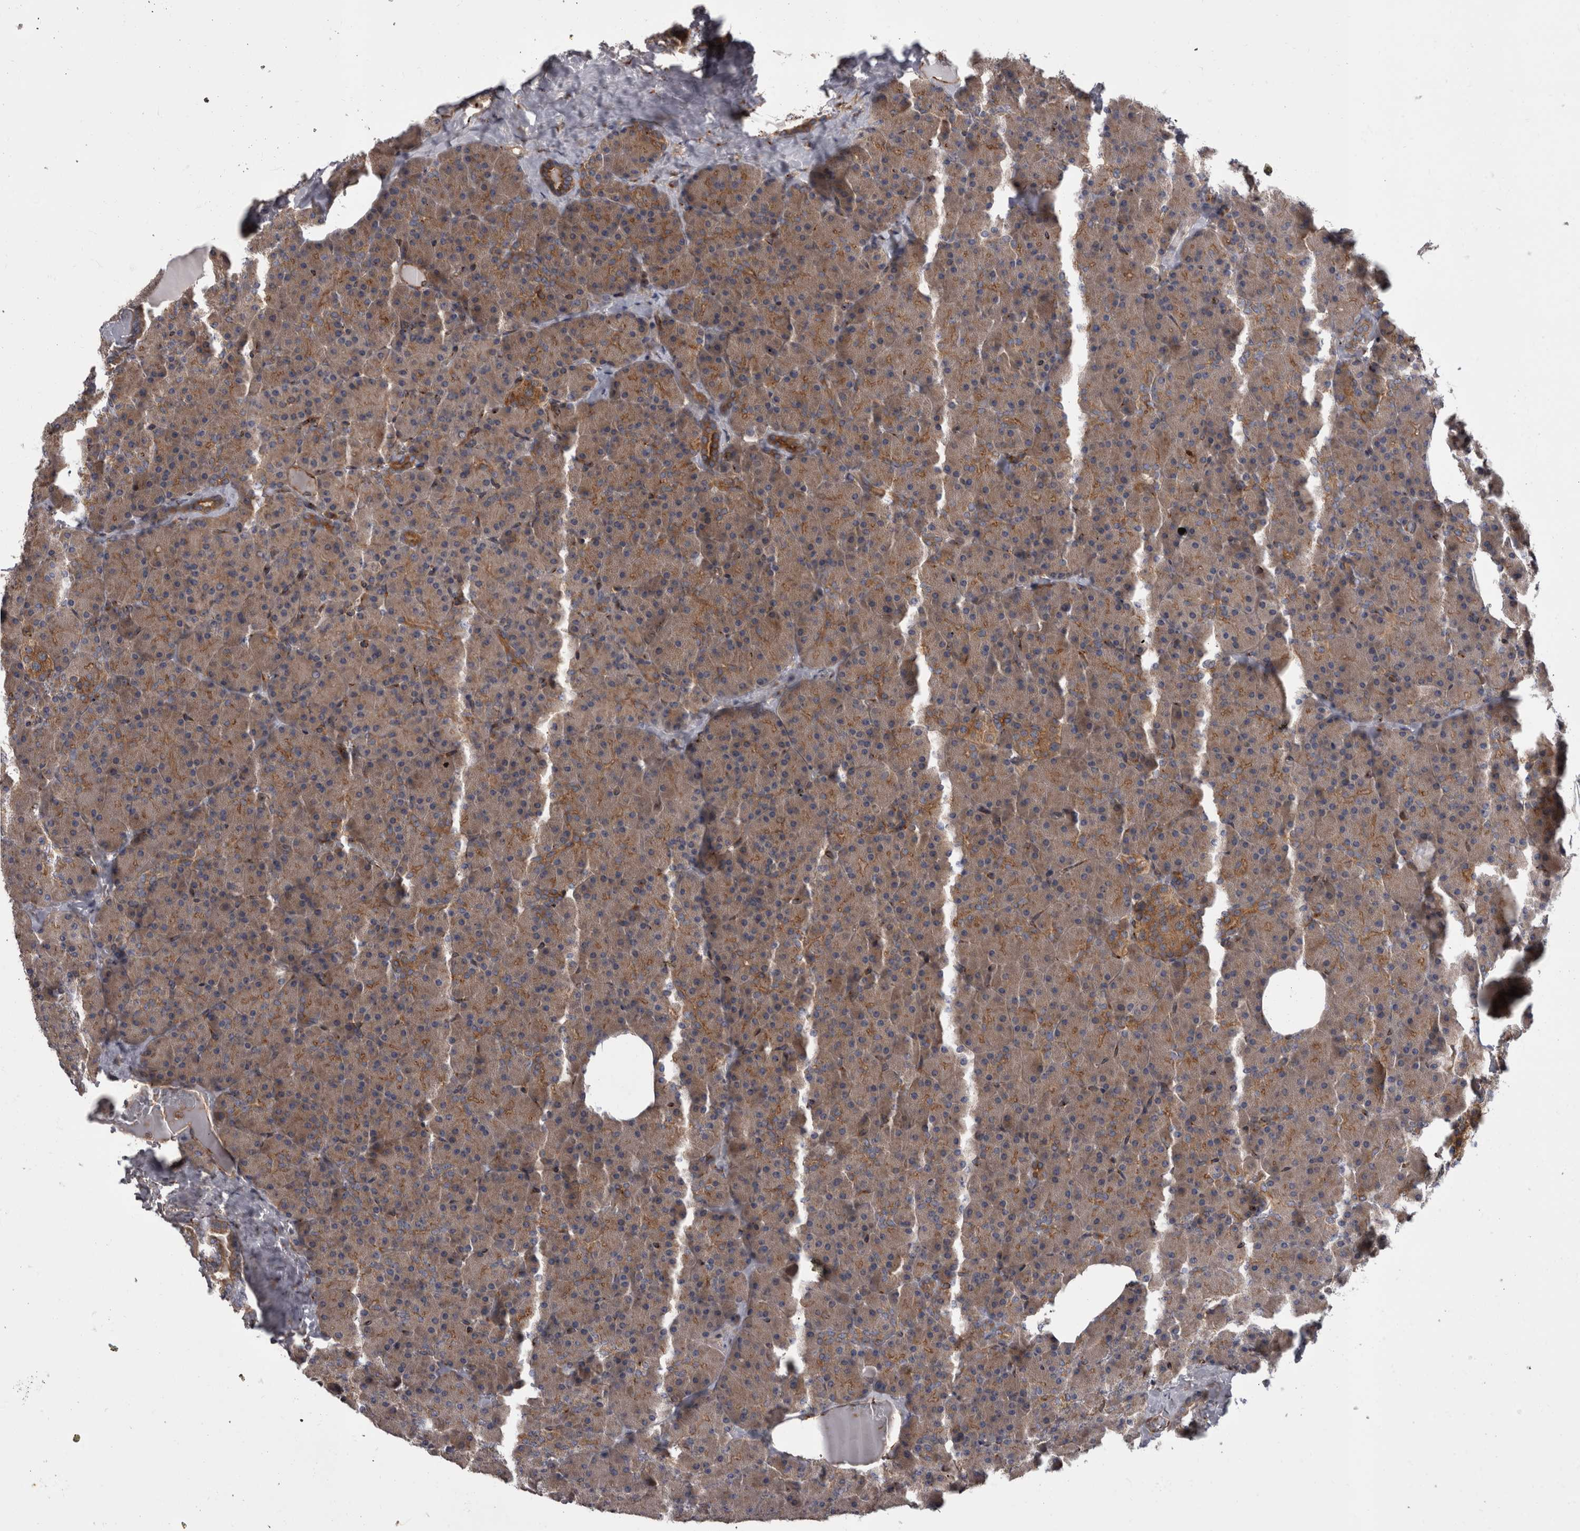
{"staining": {"intensity": "moderate", "quantity": "25%-75%", "location": "cytoplasmic/membranous"}, "tissue": "pancreas", "cell_type": "Exocrine glandular cells", "image_type": "normal", "snomed": [{"axis": "morphology", "description": "Normal tissue, NOS"}, {"axis": "morphology", "description": "Carcinoid, malignant, NOS"}, {"axis": "topography", "description": "Pancreas"}], "caption": "A brown stain labels moderate cytoplasmic/membranous positivity of a protein in exocrine glandular cells of normal pancreas. The staining was performed using DAB (3,3'-diaminobenzidine), with brown indicating positive protein expression. Nuclei are stained blue with hematoxylin.", "gene": "HOOK3", "patient": {"sex": "female", "age": 35}}